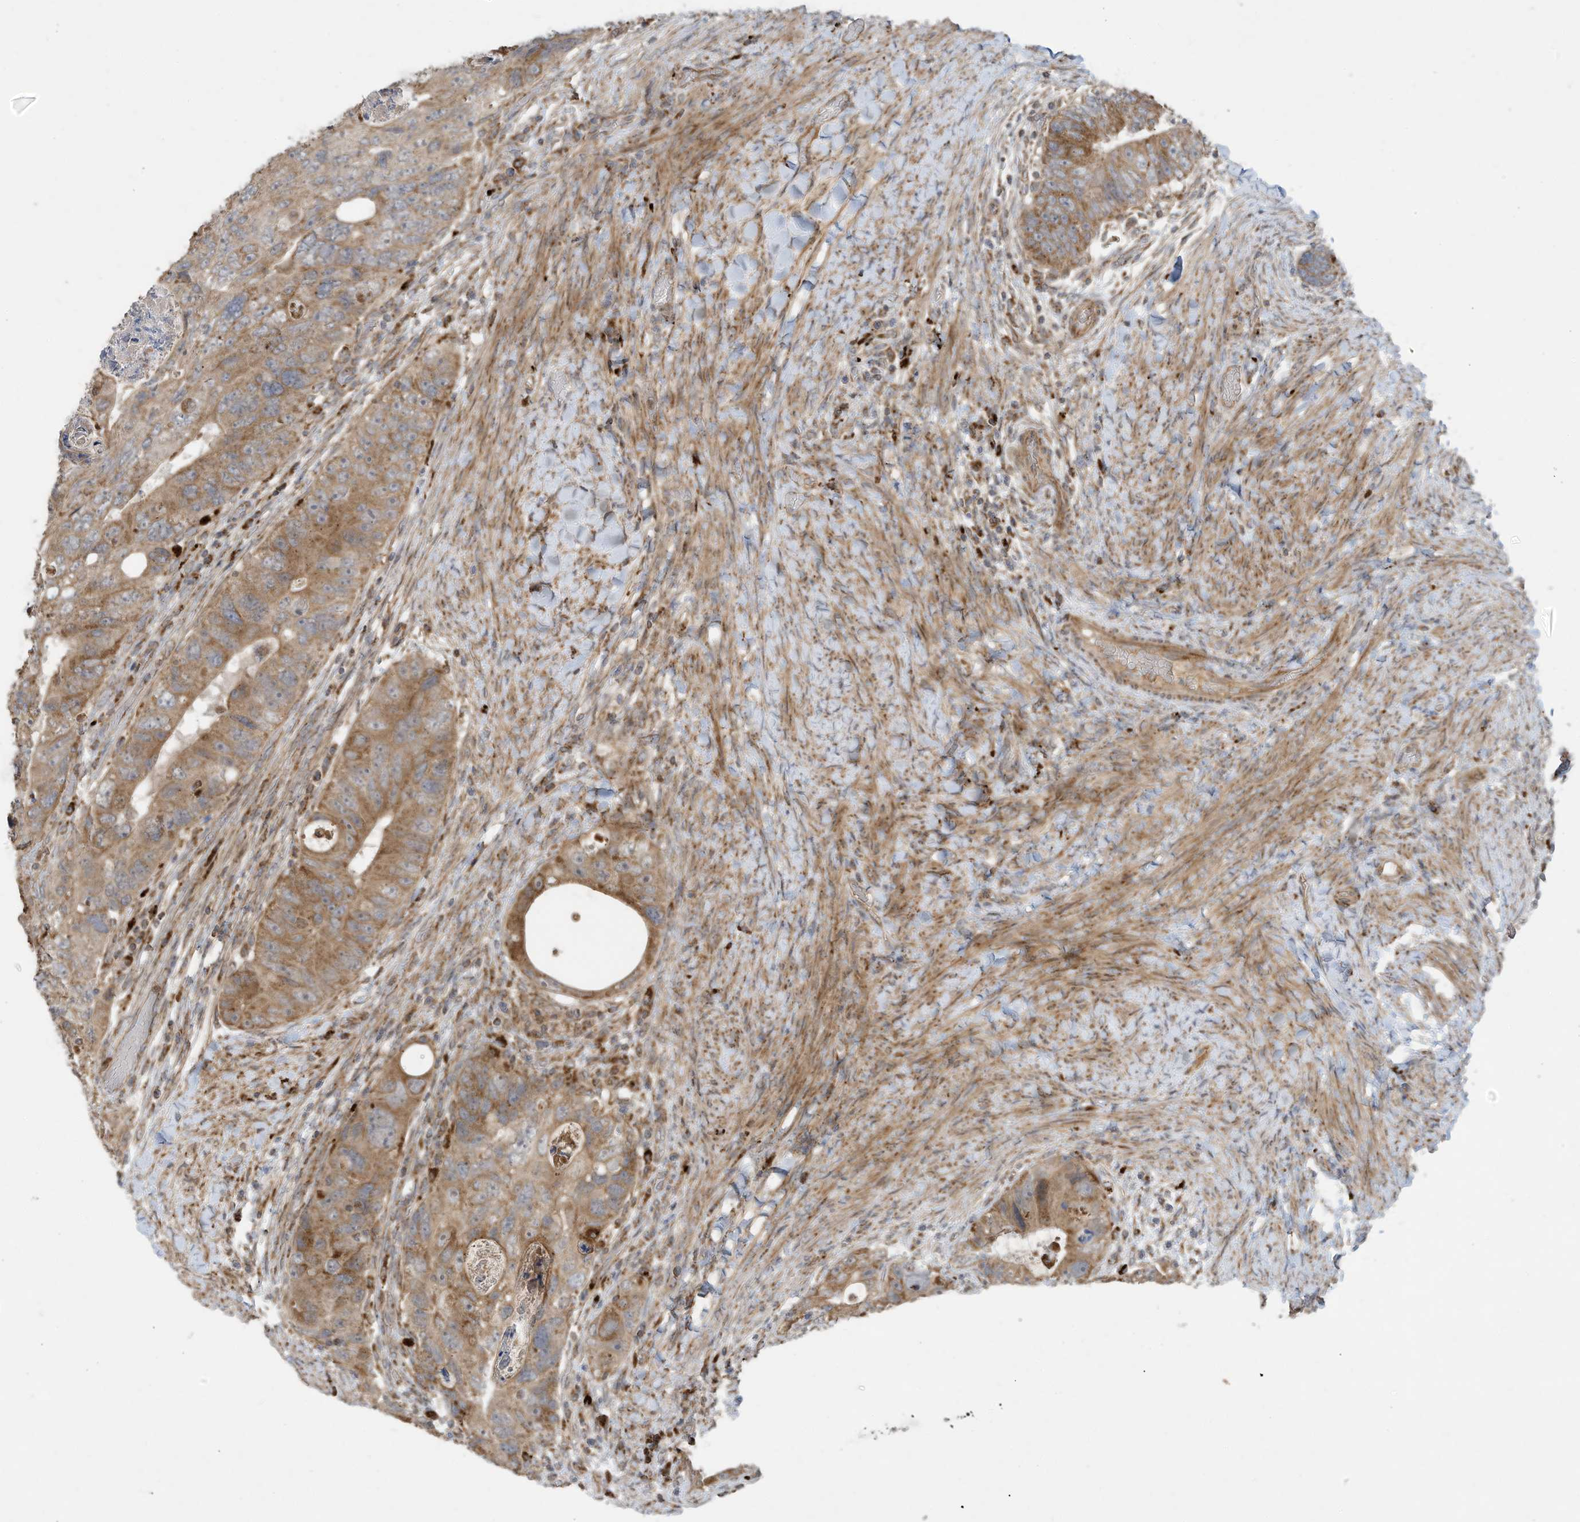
{"staining": {"intensity": "moderate", "quantity": ">75%", "location": "cytoplasmic/membranous"}, "tissue": "colorectal cancer", "cell_type": "Tumor cells", "image_type": "cancer", "snomed": [{"axis": "morphology", "description": "Adenocarcinoma, NOS"}, {"axis": "topography", "description": "Rectum"}], "caption": "A brown stain labels moderate cytoplasmic/membranous positivity of a protein in human adenocarcinoma (colorectal) tumor cells. The staining is performed using DAB brown chromogen to label protein expression. The nuclei are counter-stained blue using hematoxylin.", "gene": "C2orf74", "patient": {"sex": "male", "age": 59}}